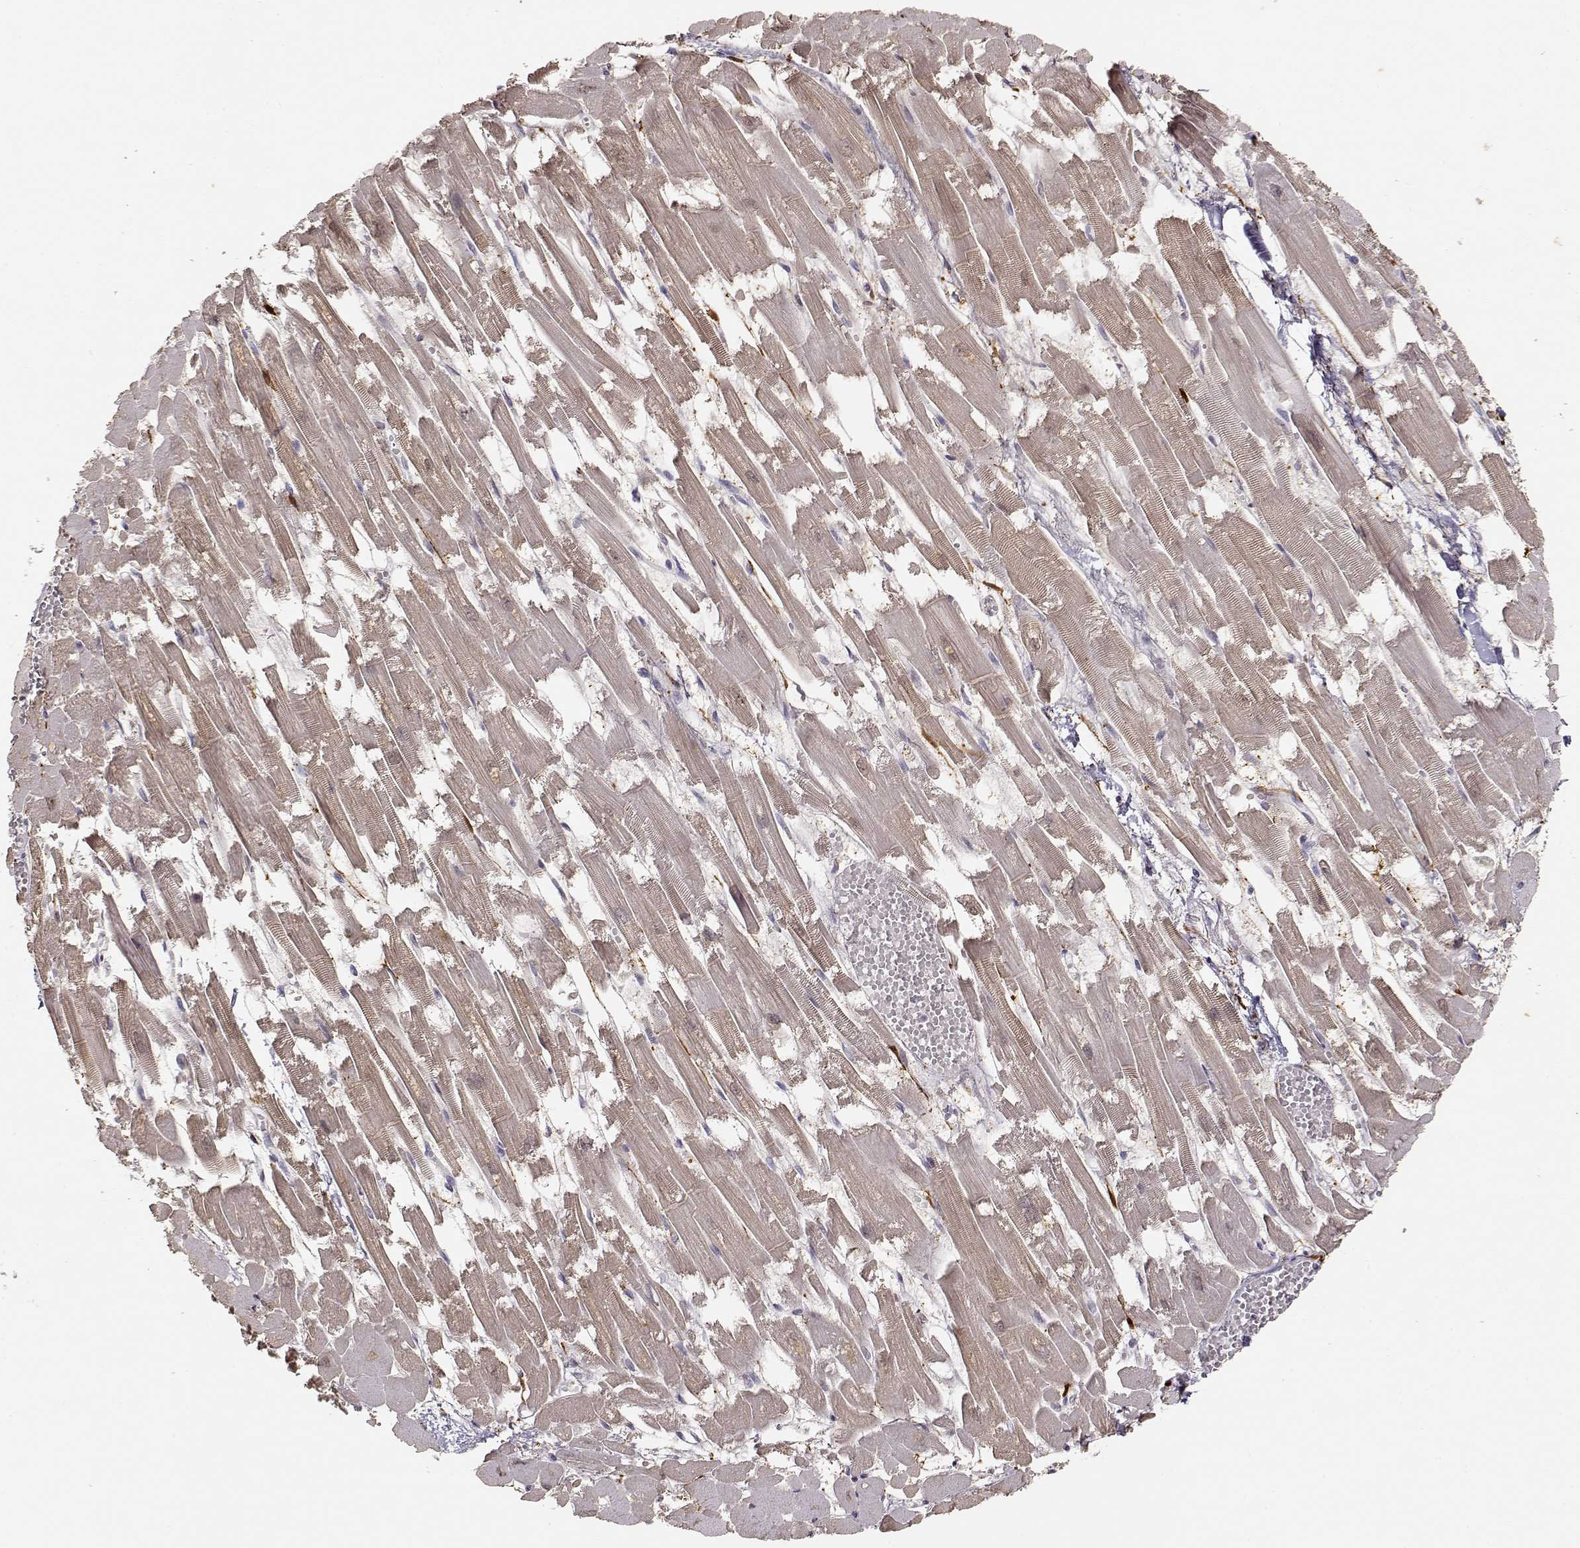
{"staining": {"intensity": "negative", "quantity": "none", "location": "none"}, "tissue": "heart muscle", "cell_type": "Cardiomyocytes", "image_type": "normal", "snomed": [{"axis": "morphology", "description": "Normal tissue, NOS"}, {"axis": "topography", "description": "Heart"}], "caption": "Micrograph shows no protein staining in cardiomyocytes of unremarkable heart muscle.", "gene": "S100B", "patient": {"sex": "female", "age": 52}}